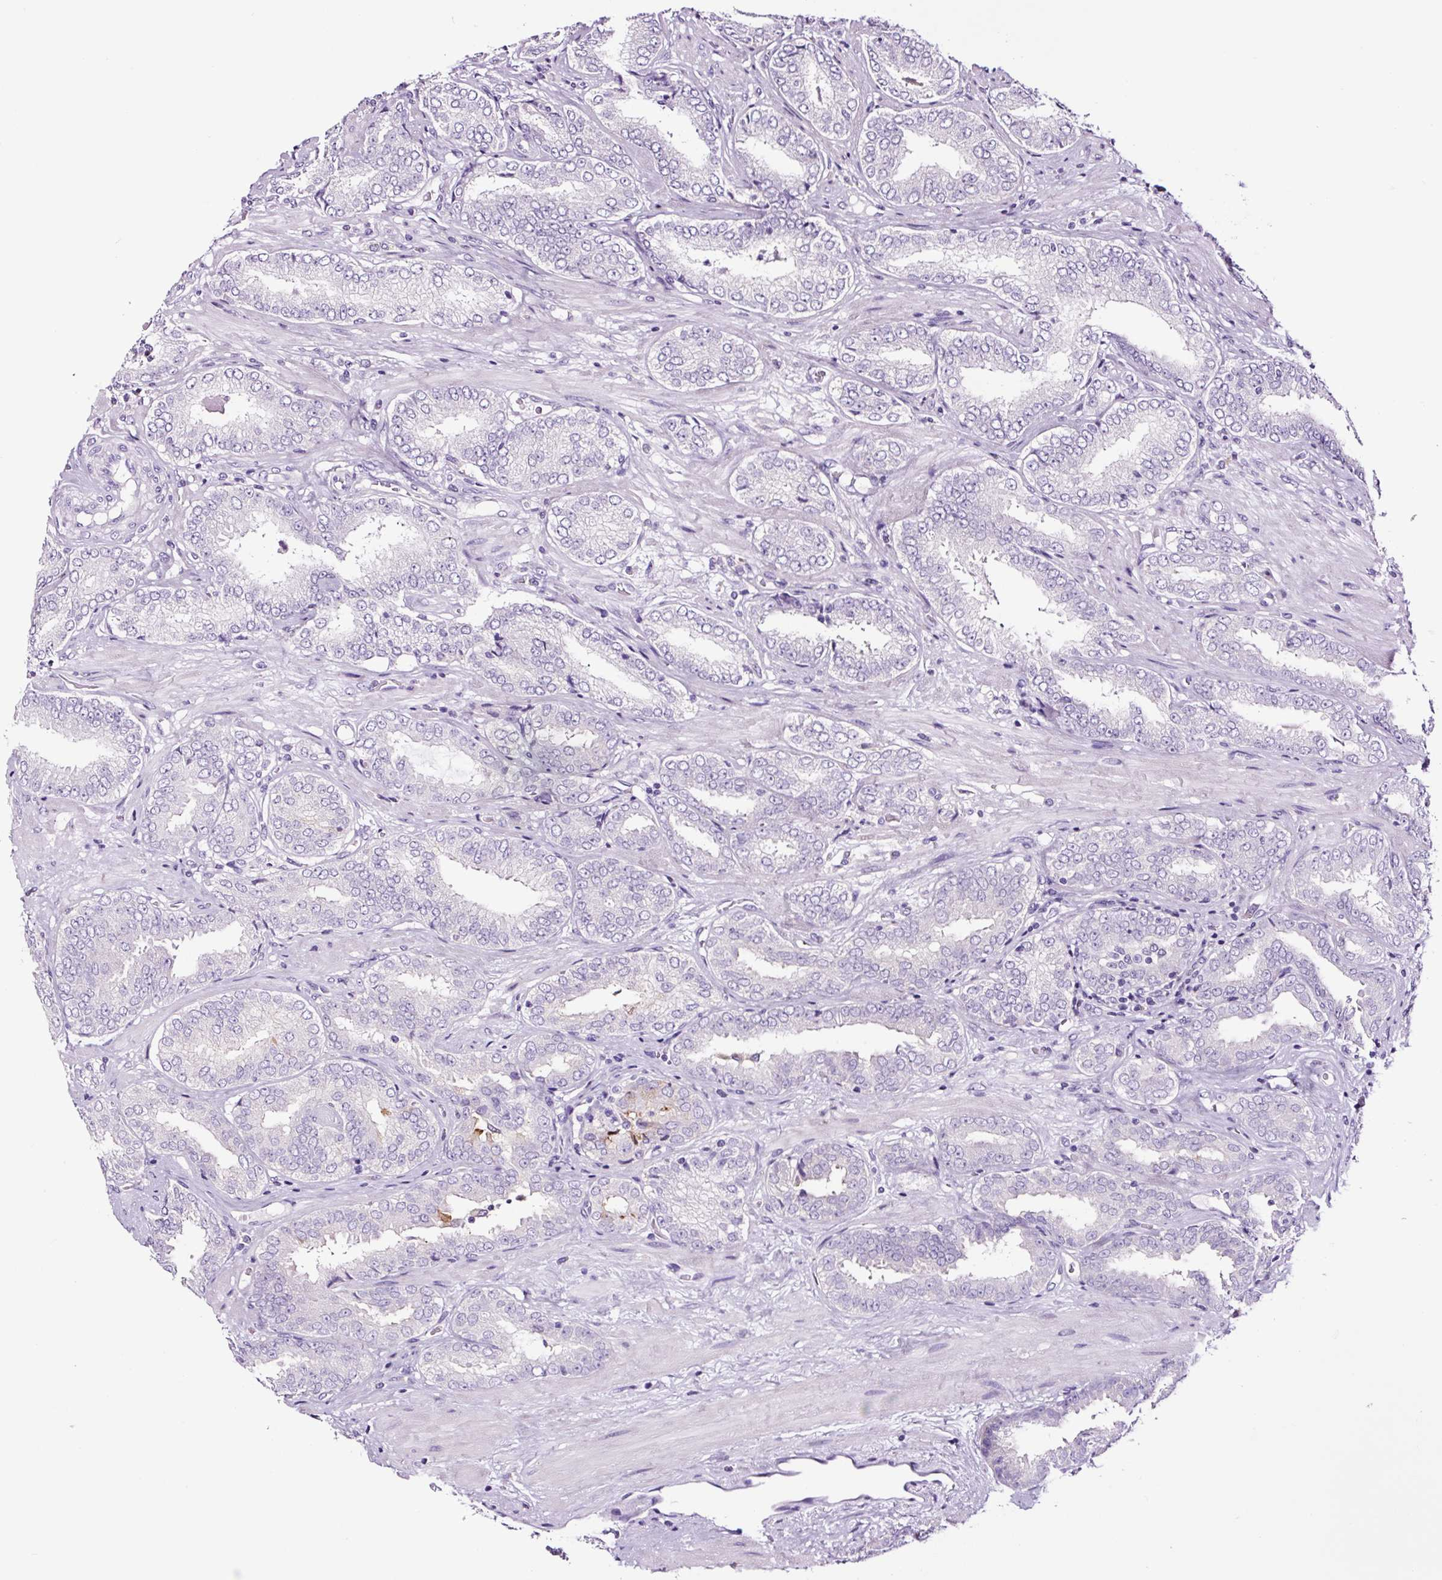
{"staining": {"intensity": "negative", "quantity": "none", "location": "none"}, "tissue": "prostate cancer", "cell_type": "Tumor cells", "image_type": "cancer", "snomed": [{"axis": "morphology", "description": "Adenocarcinoma, High grade"}, {"axis": "topography", "description": "Prostate"}], "caption": "The photomicrograph exhibits no significant staining in tumor cells of prostate cancer (high-grade adenocarcinoma).", "gene": "FBXL7", "patient": {"sex": "male", "age": 72}}